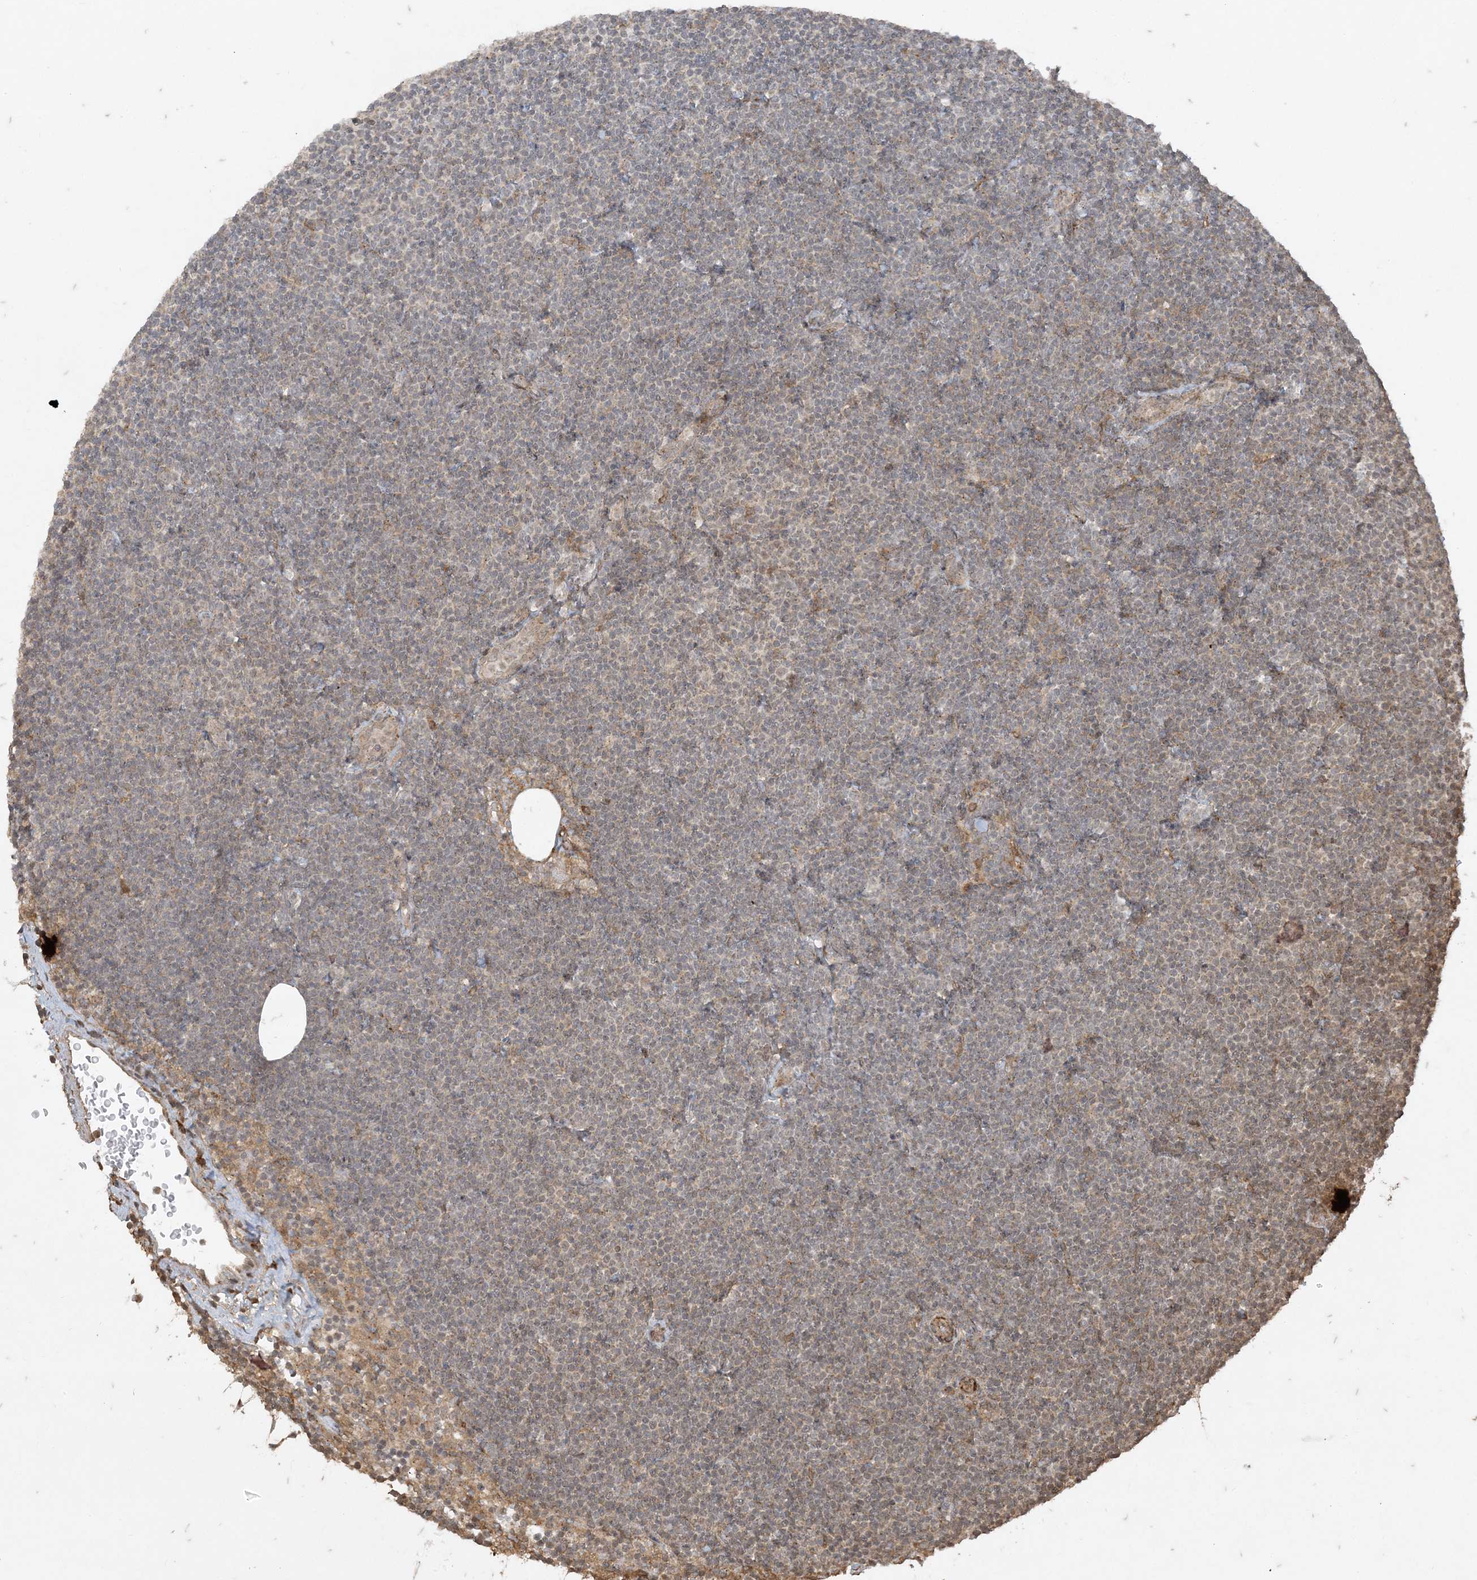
{"staining": {"intensity": "weak", "quantity": "<25%", "location": "cytoplasmic/membranous"}, "tissue": "lymphoma", "cell_type": "Tumor cells", "image_type": "cancer", "snomed": [{"axis": "morphology", "description": "Malignant lymphoma, non-Hodgkin's type, Low grade"}, {"axis": "topography", "description": "Lymph node"}], "caption": "Tumor cells are negative for protein expression in human low-grade malignant lymphoma, non-Hodgkin's type.", "gene": "RRAS", "patient": {"sex": "female", "age": 53}}